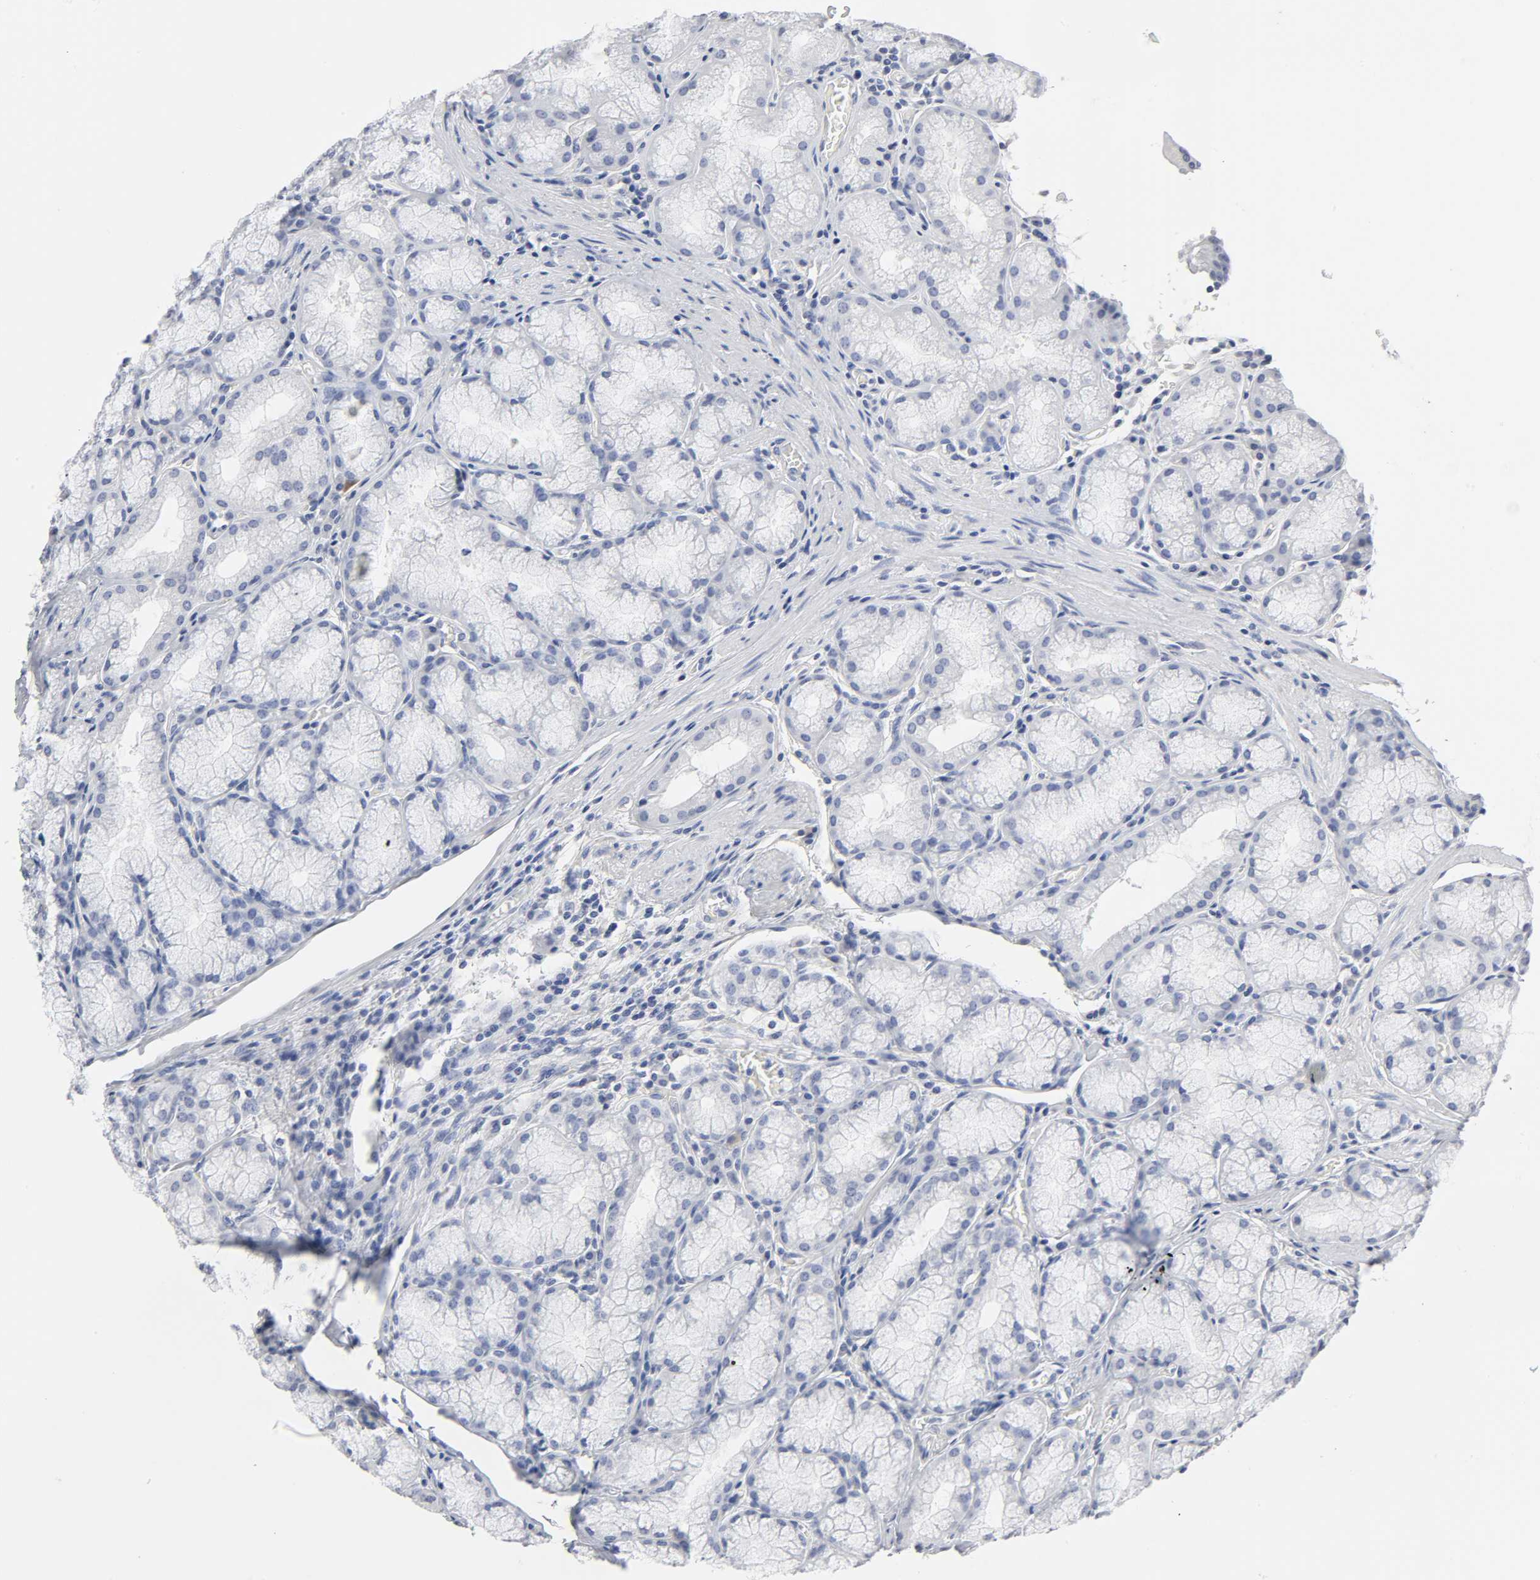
{"staining": {"intensity": "negative", "quantity": "none", "location": "none"}, "tissue": "stomach", "cell_type": "Glandular cells", "image_type": "normal", "snomed": [{"axis": "morphology", "description": "Normal tissue, NOS"}, {"axis": "topography", "description": "Stomach, lower"}], "caption": "The immunohistochemistry photomicrograph has no significant expression in glandular cells of stomach. (DAB (3,3'-diaminobenzidine) immunohistochemistry, high magnification).", "gene": "SLCO1B3", "patient": {"sex": "male", "age": 56}}